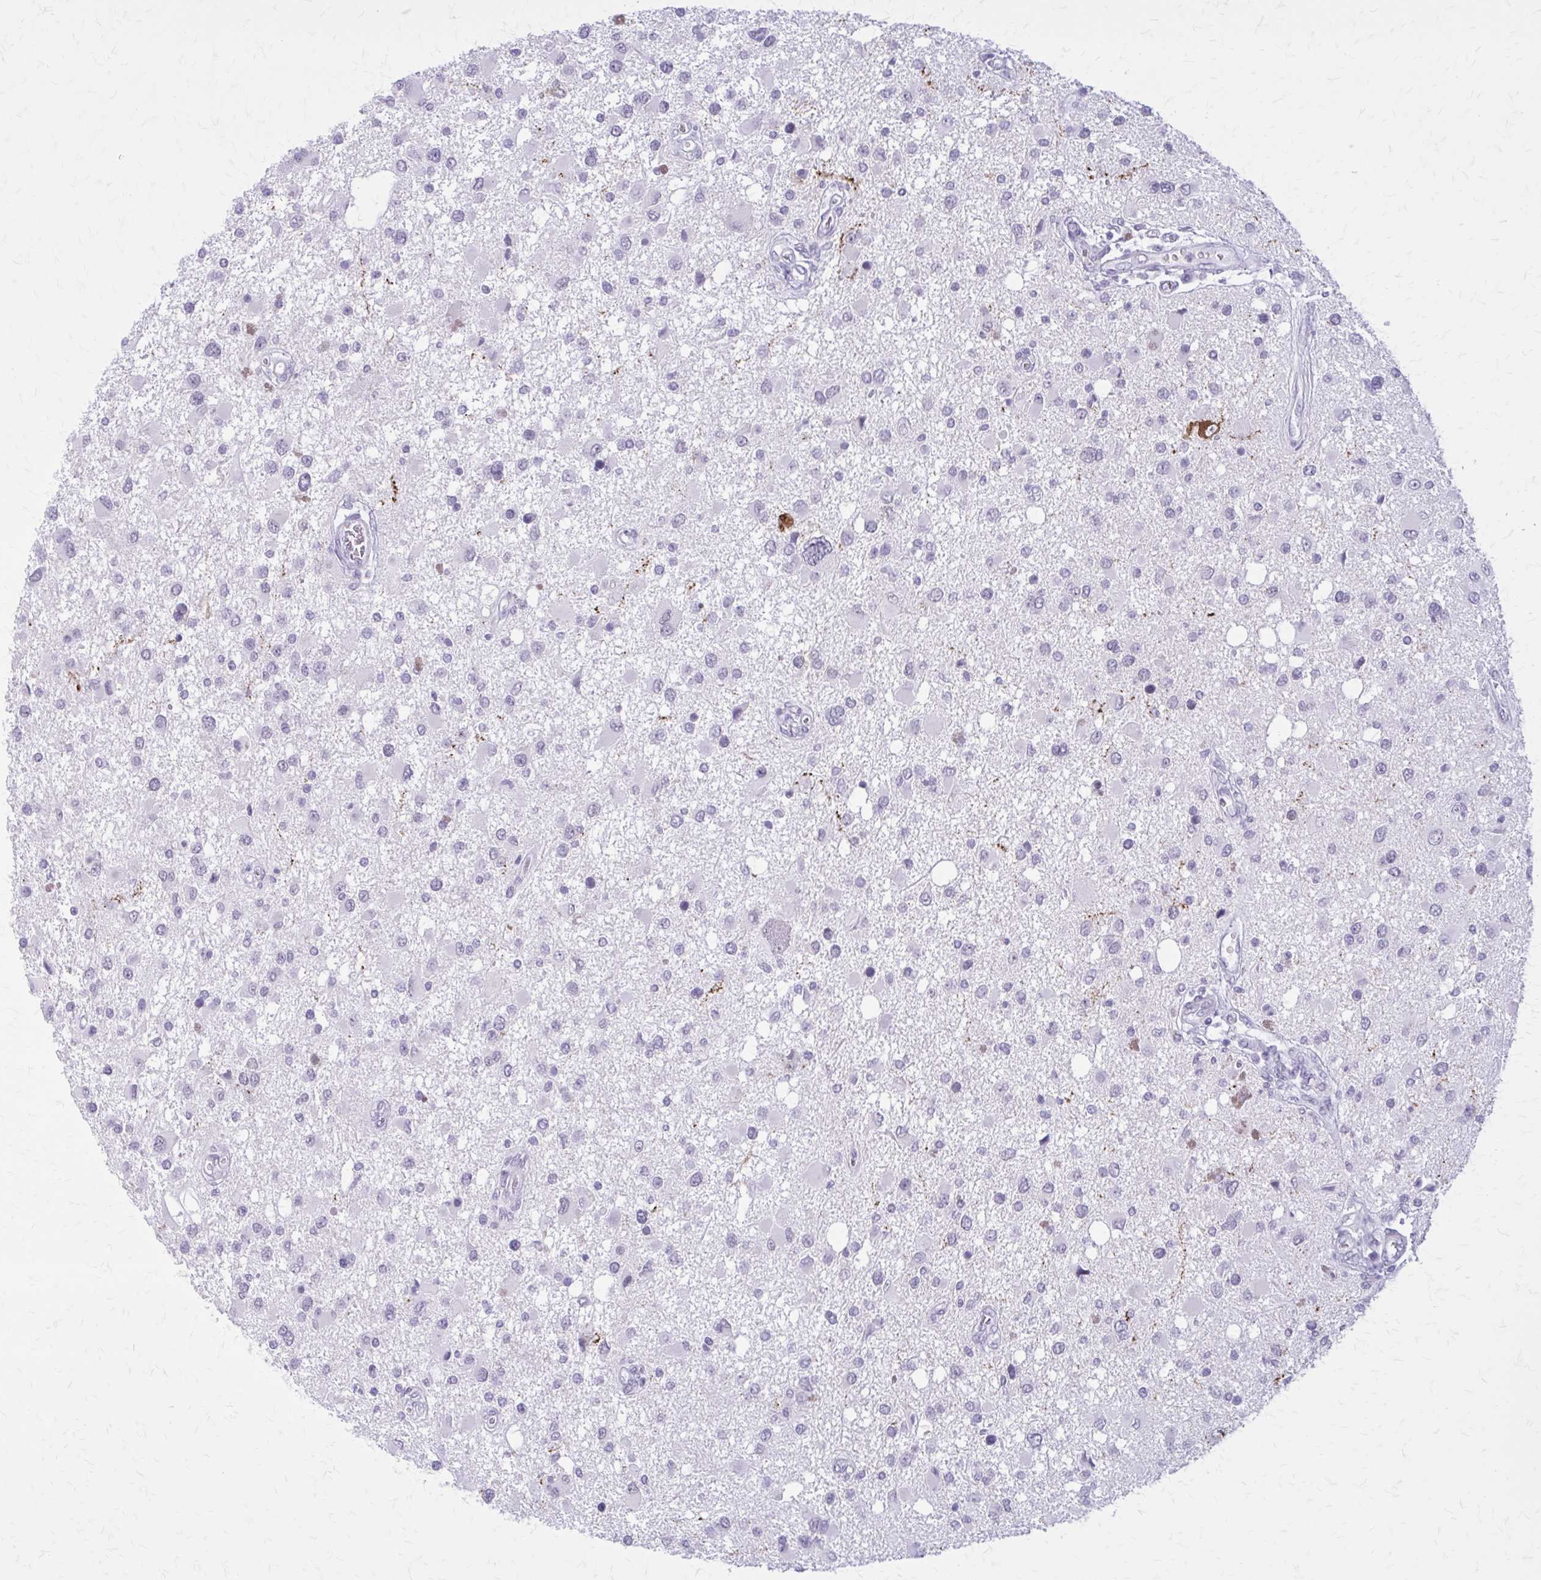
{"staining": {"intensity": "negative", "quantity": "none", "location": "none"}, "tissue": "glioma", "cell_type": "Tumor cells", "image_type": "cancer", "snomed": [{"axis": "morphology", "description": "Glioma, malignant, High grade"}, {"axis": "topography", "description": "Brain"}], "caption": "Malignant glioma (high-grade) stained for a protein using immunohistochemistry demonstrates no positivity tumor cells.", "gene": "GAD1", "patient": {"sex": "male", "age": 53}}